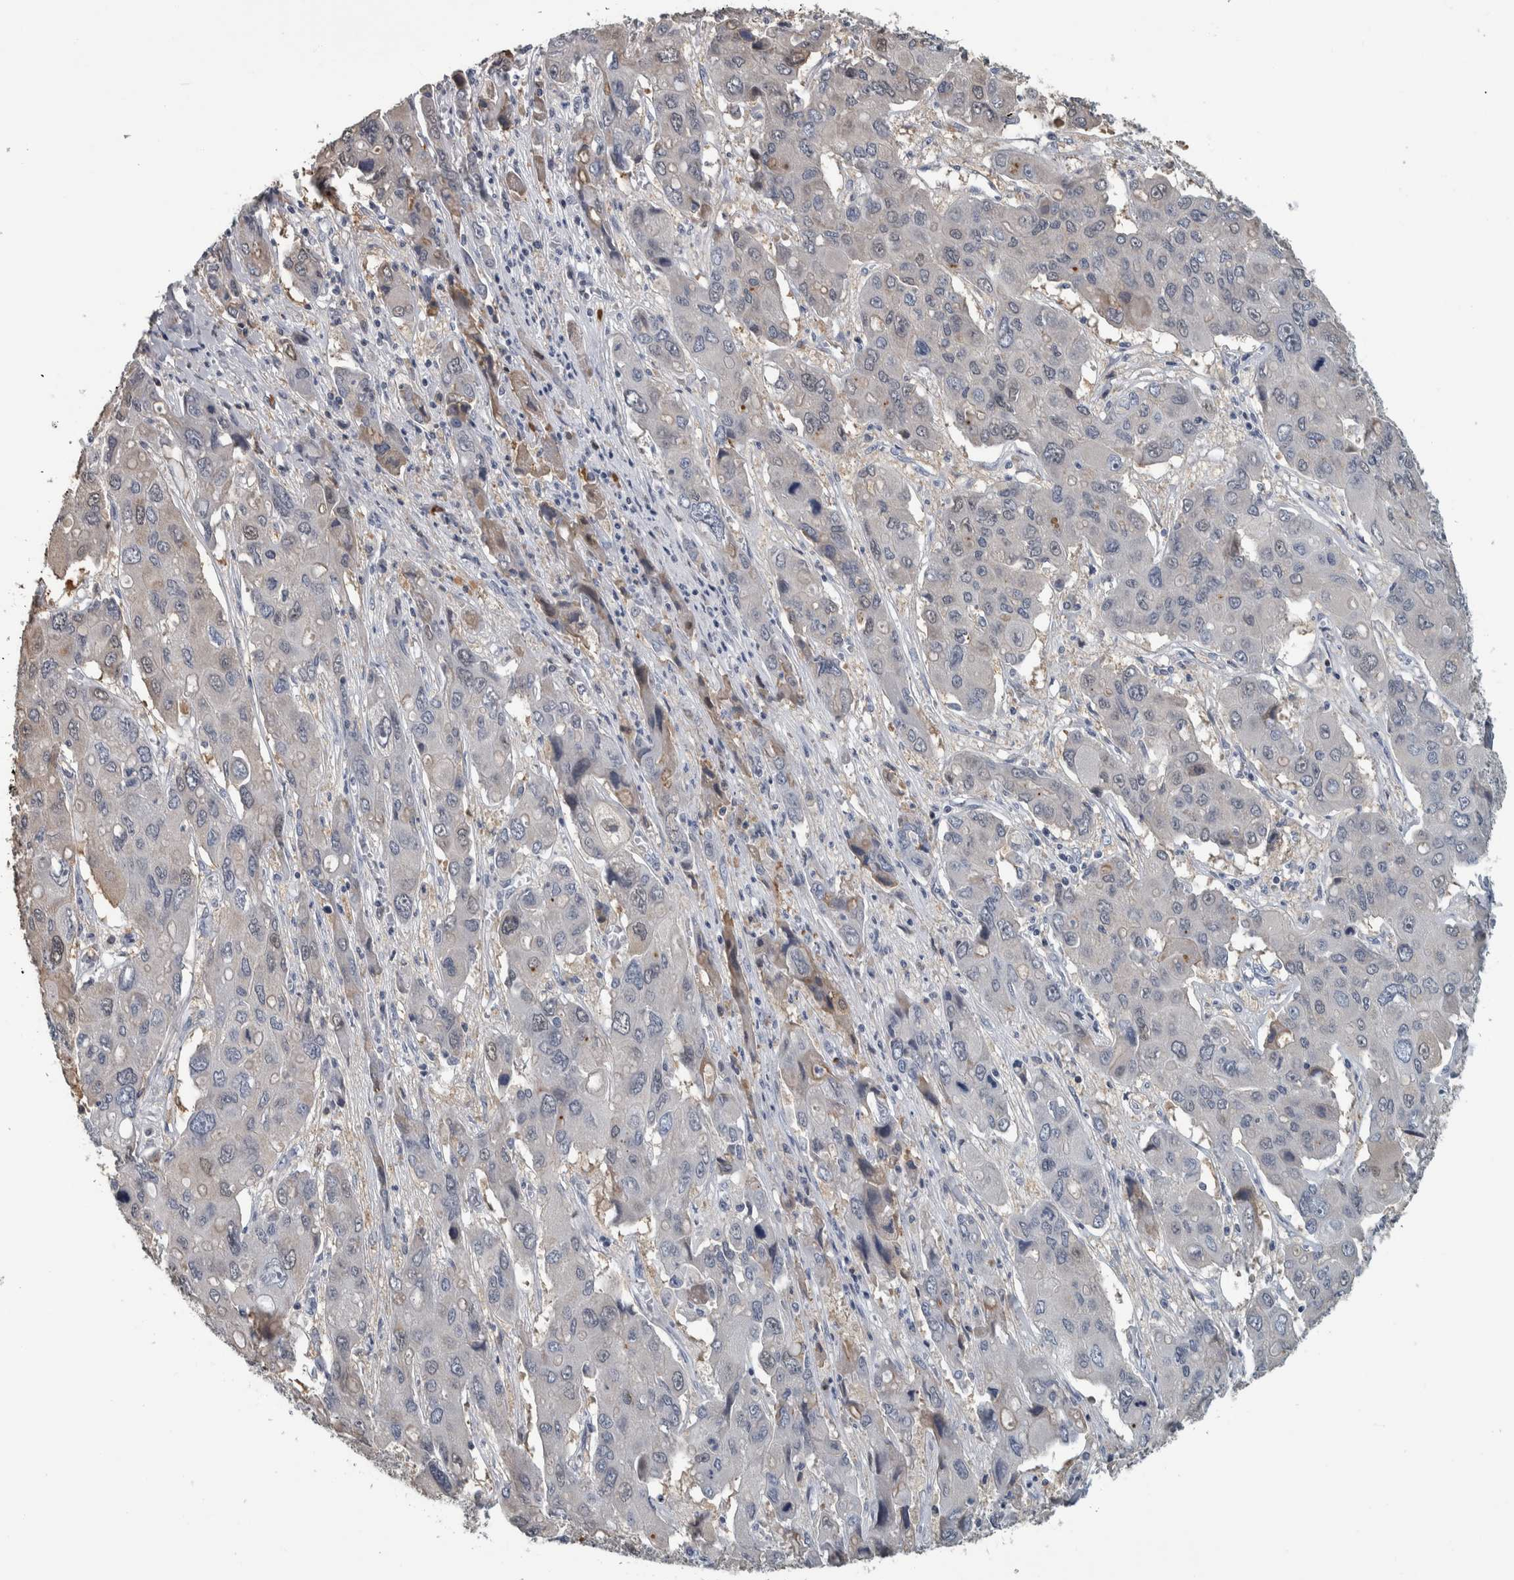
{"staining": {"intensity": "negative", "quantity": "none", "location": "none"}, "tissue": "liver cancer", "cell_type": "Tumor cells", "image_type": "cancer", "snomed": [{"axis": "morphology", "description": "Cholangiocarcinoma"}, {"axis": "topography", "description": "Liver"}], "caption": "DAB immunohistochemical staining of human liver cholangiocarcinoma reveals no significant positivity in tumor cells.", "gene": "CAVIN4", "patient": {"sex": "male", "age": 67}}